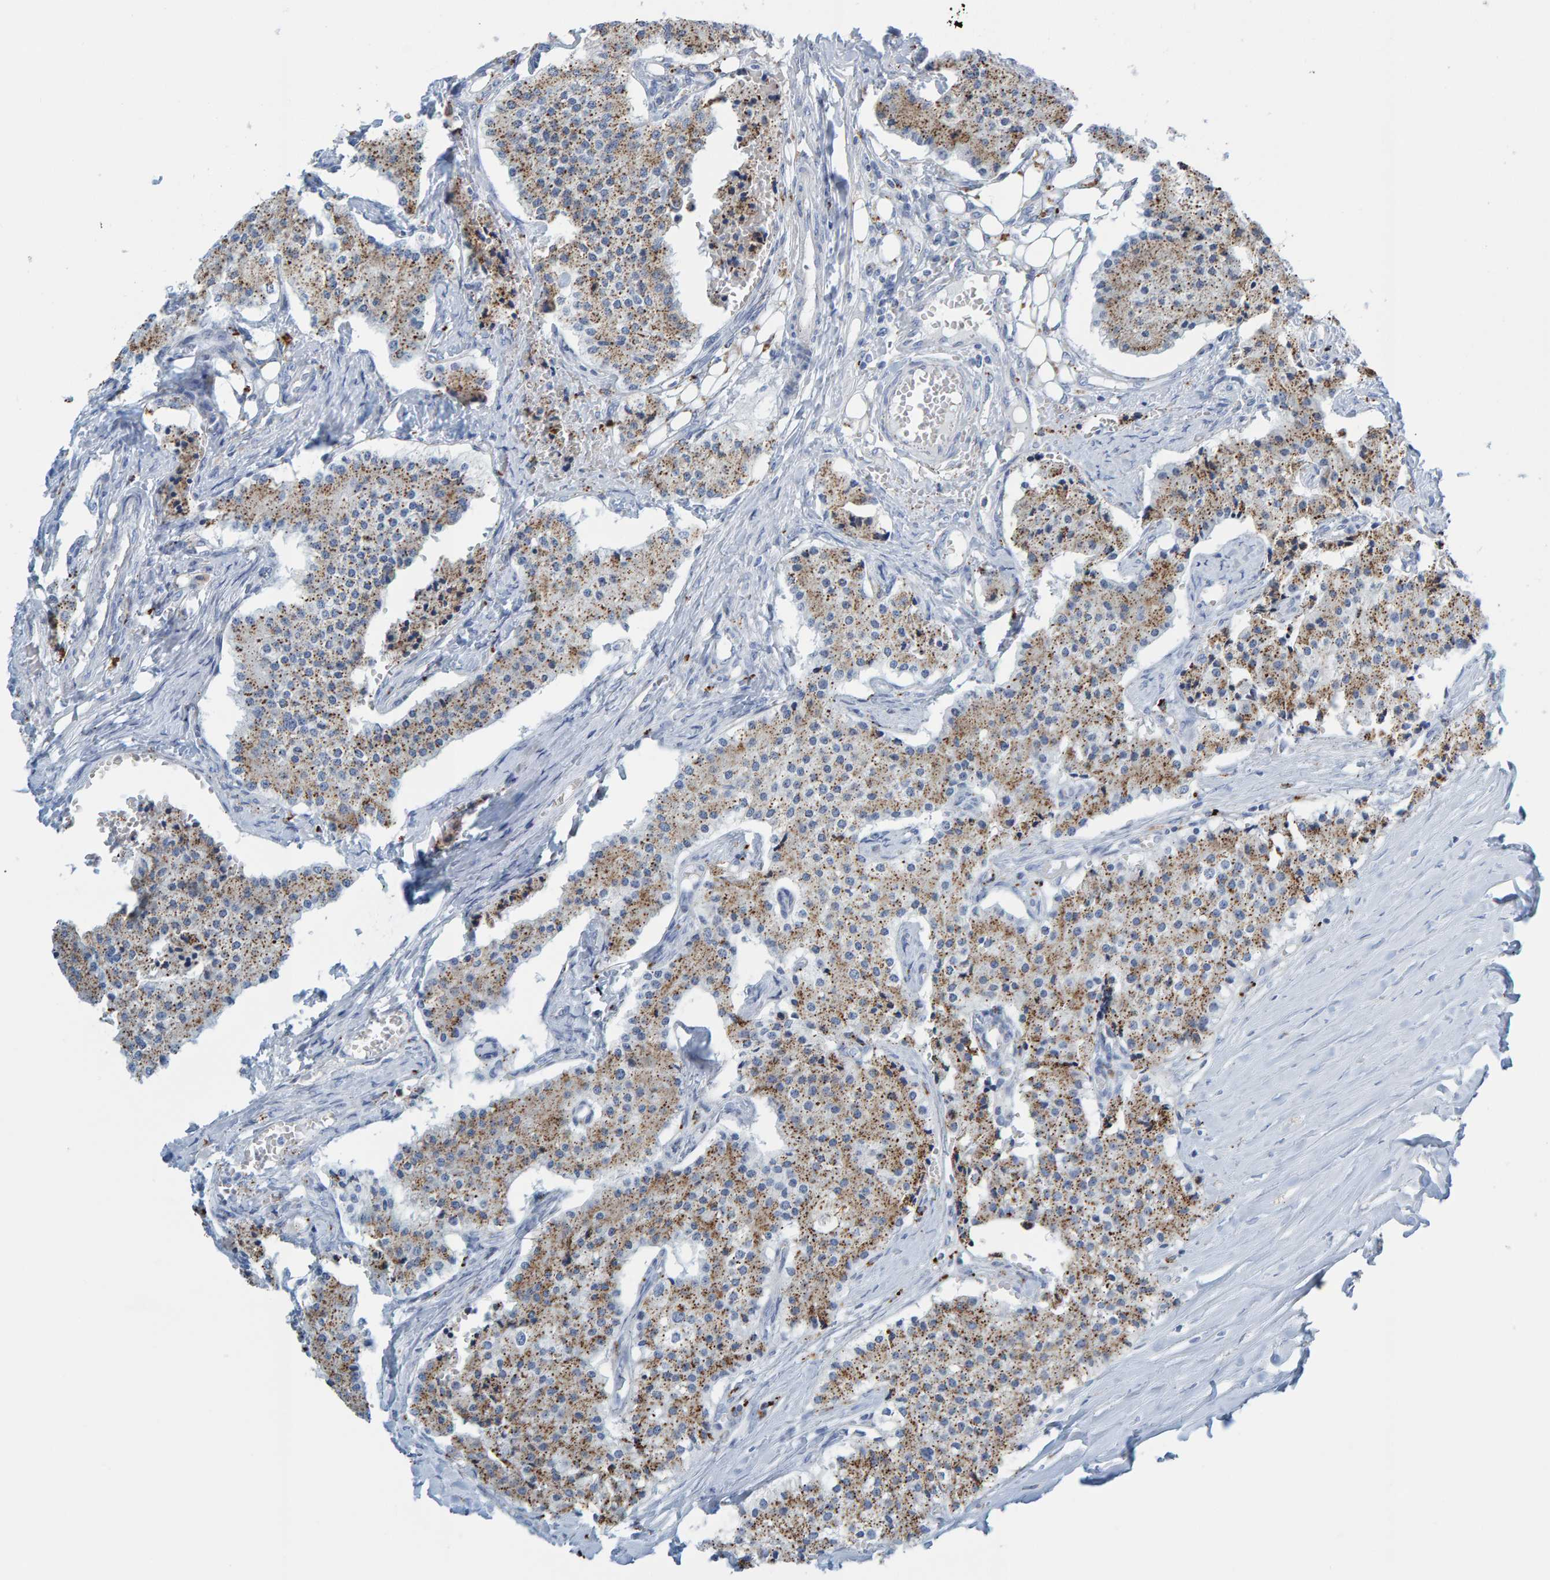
{"staining": {"intensity": "moderate", "quantity": ">75%", "location": "cytoplasmic/membranous"}, "tissue": "carcinoid", "cell_type": "Tumor cells", "image_type": "cancer", "snomed": [{"axis": "morphology", "description": "Carcinoid, malignant, NOS"}, {"axis": "topography", "description": "Colon"}], "caption": "Protein analysis of malignant carcinoid tissue reveals moderate cytoplasmic/membranous expression in about >75% of tumor cells.", "gene": "BIN3", "patient": {"sex": "female", "age": 52}}